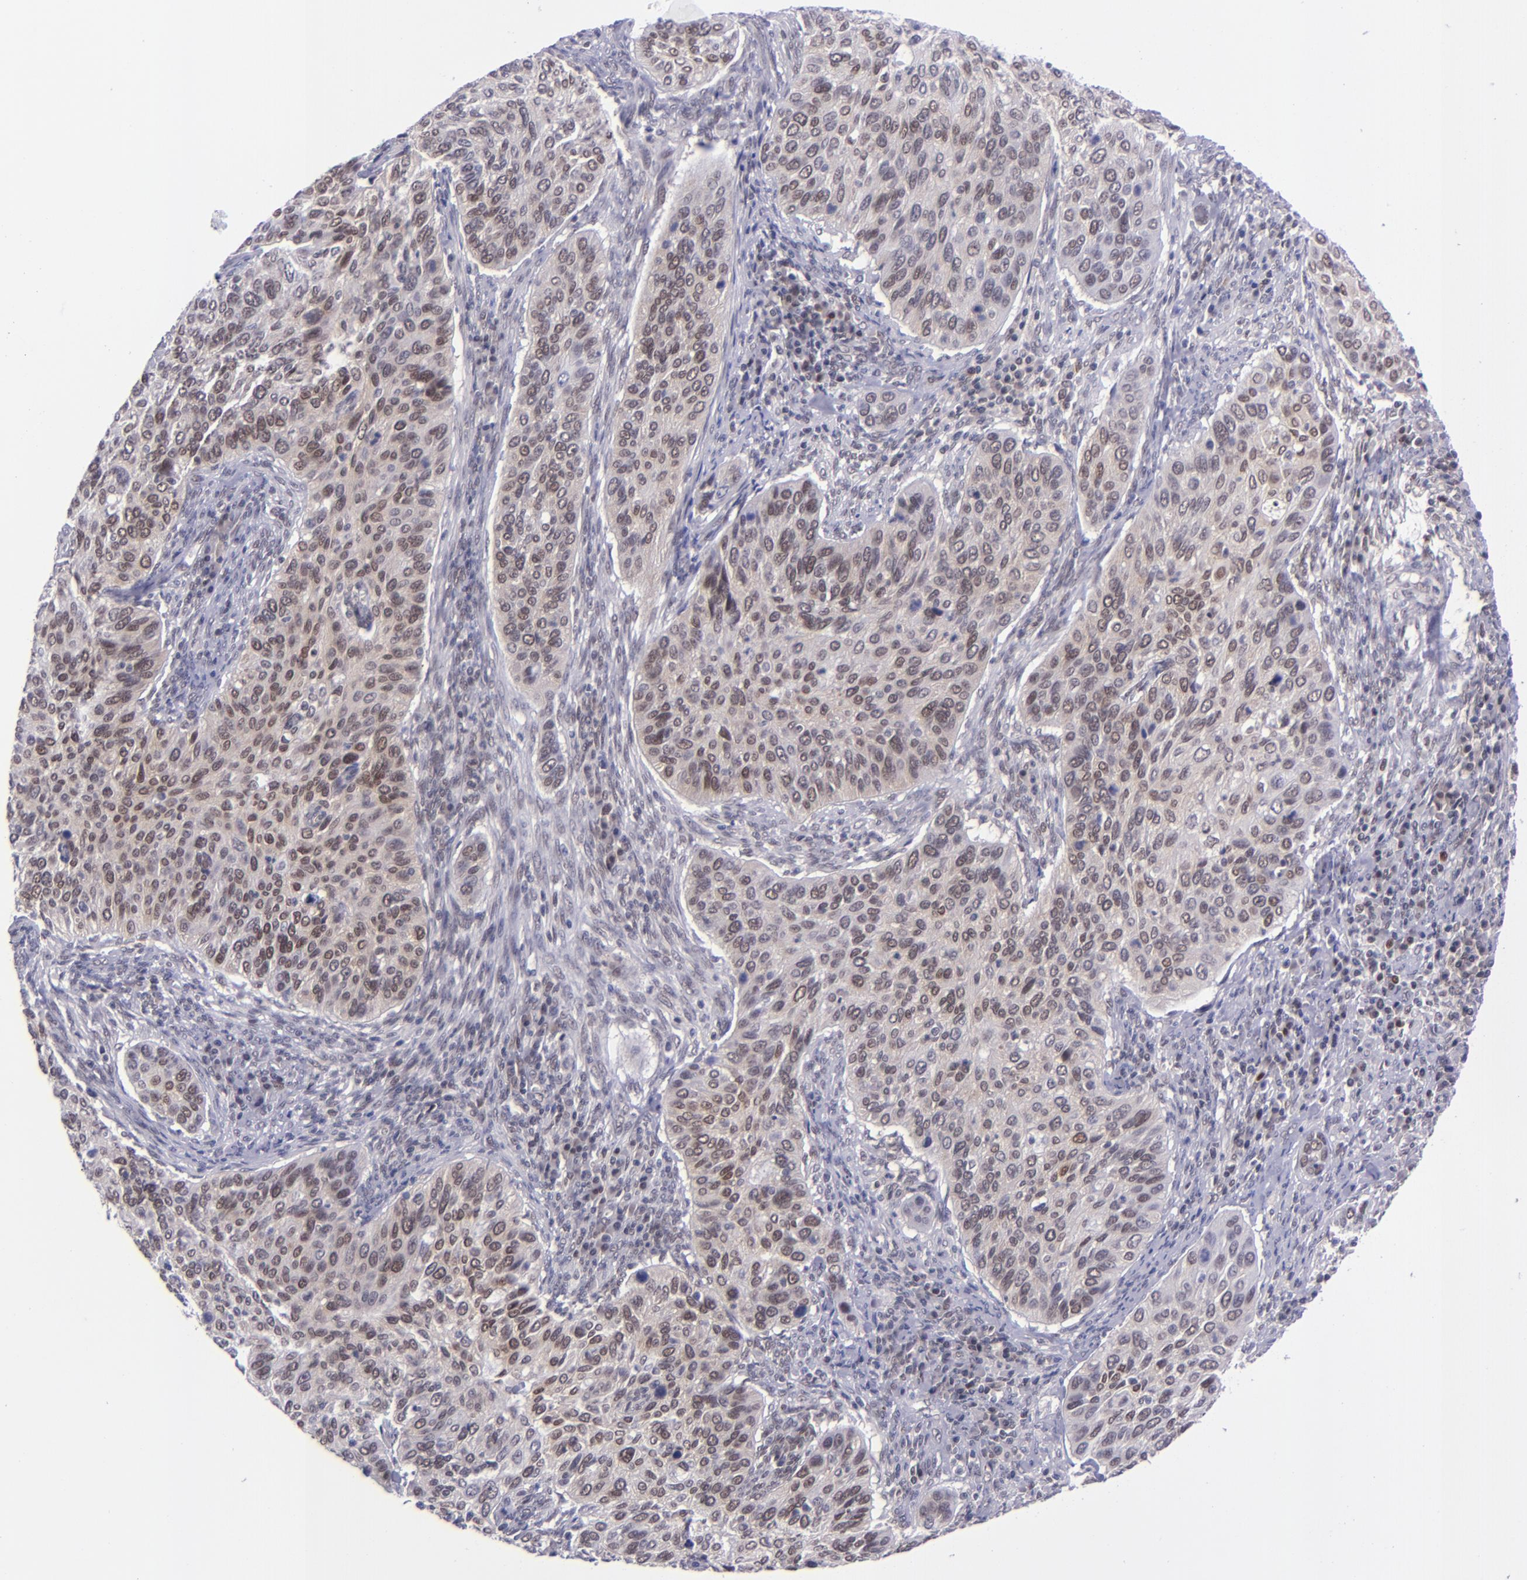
{"staining": {"intensity": "weak", "quantity": ">75%", "location": "cytoplasmic/membranous,nuclear"}, "tissue": "cervical cancer", "cell_type": "Tumor cells", "image_type": "cancer", "snomed": [{"axis": "morphology", "description": "Adenocarcinoma, NOS"}, {"axis": "topography", "description": "Cervix"}], "caption": "Immunohistochemistry (IHC) micrograph of cervical cancer stained for a protein (brown), which demonstrates low levels of weak cytoplasmic/membranous and nuclear staining in approximately >75% of tumor cells.", "gene": "BAG1", "patient": {"sex": "female", "age": 29}}